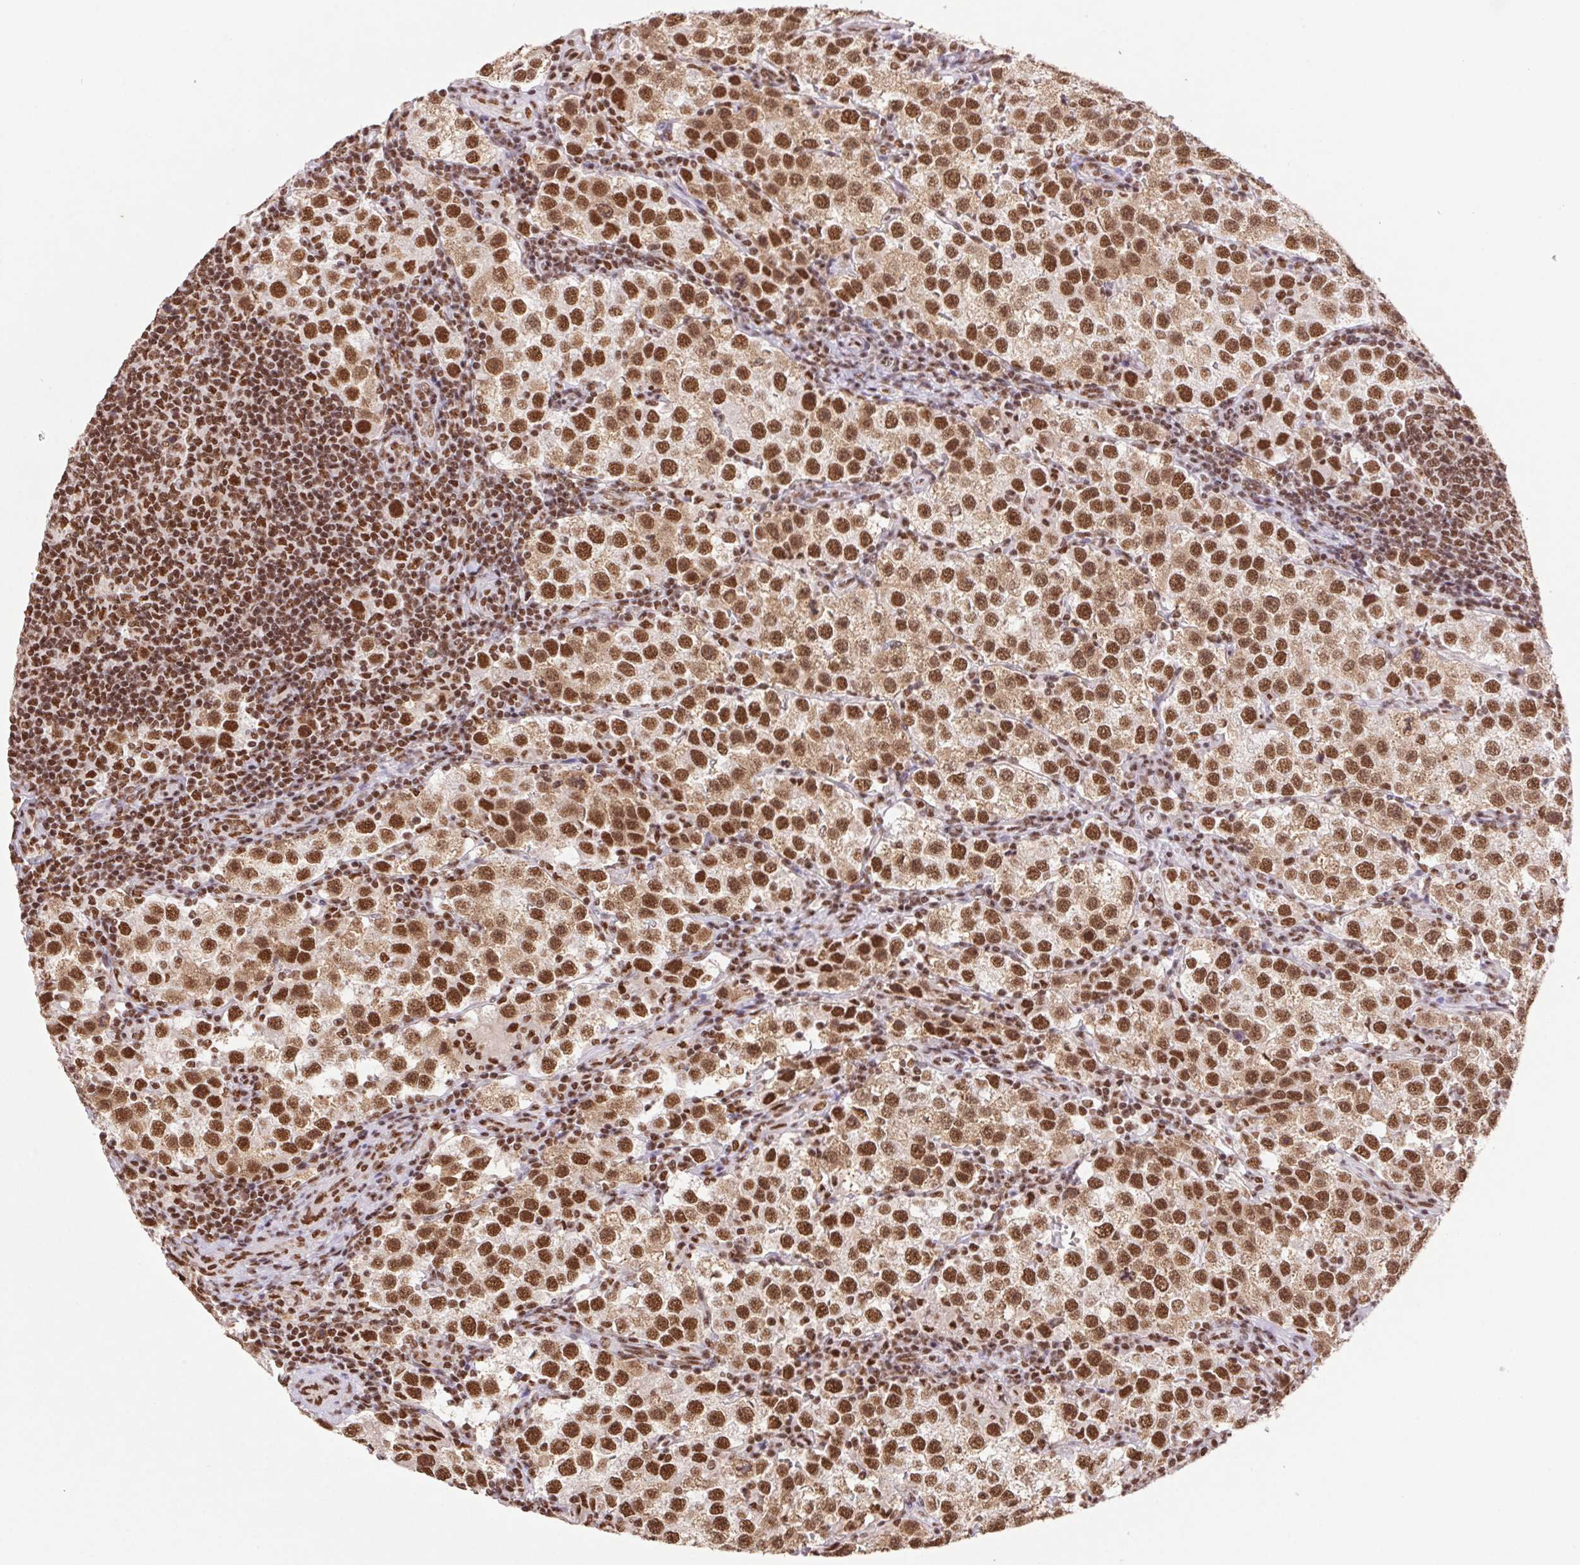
{"staining": {"intensity": "moderate", "quantity": ">75%", "location": "nuclear"}, "tissue": "testis cancer", "cell_type": "Tumor cells", "image_type": "cancer", "snomed": [{"axis": "morphology", "description": "Seminoma, NOS"}, {"axis": "topography", "description": "Testis"}], "caption": "Moderate nuclear positivity is present in approximately >75% of tumor cells in testis seminoma.", "gene": "ZNF207", "patient": {"sex": "male", "age": 37}}